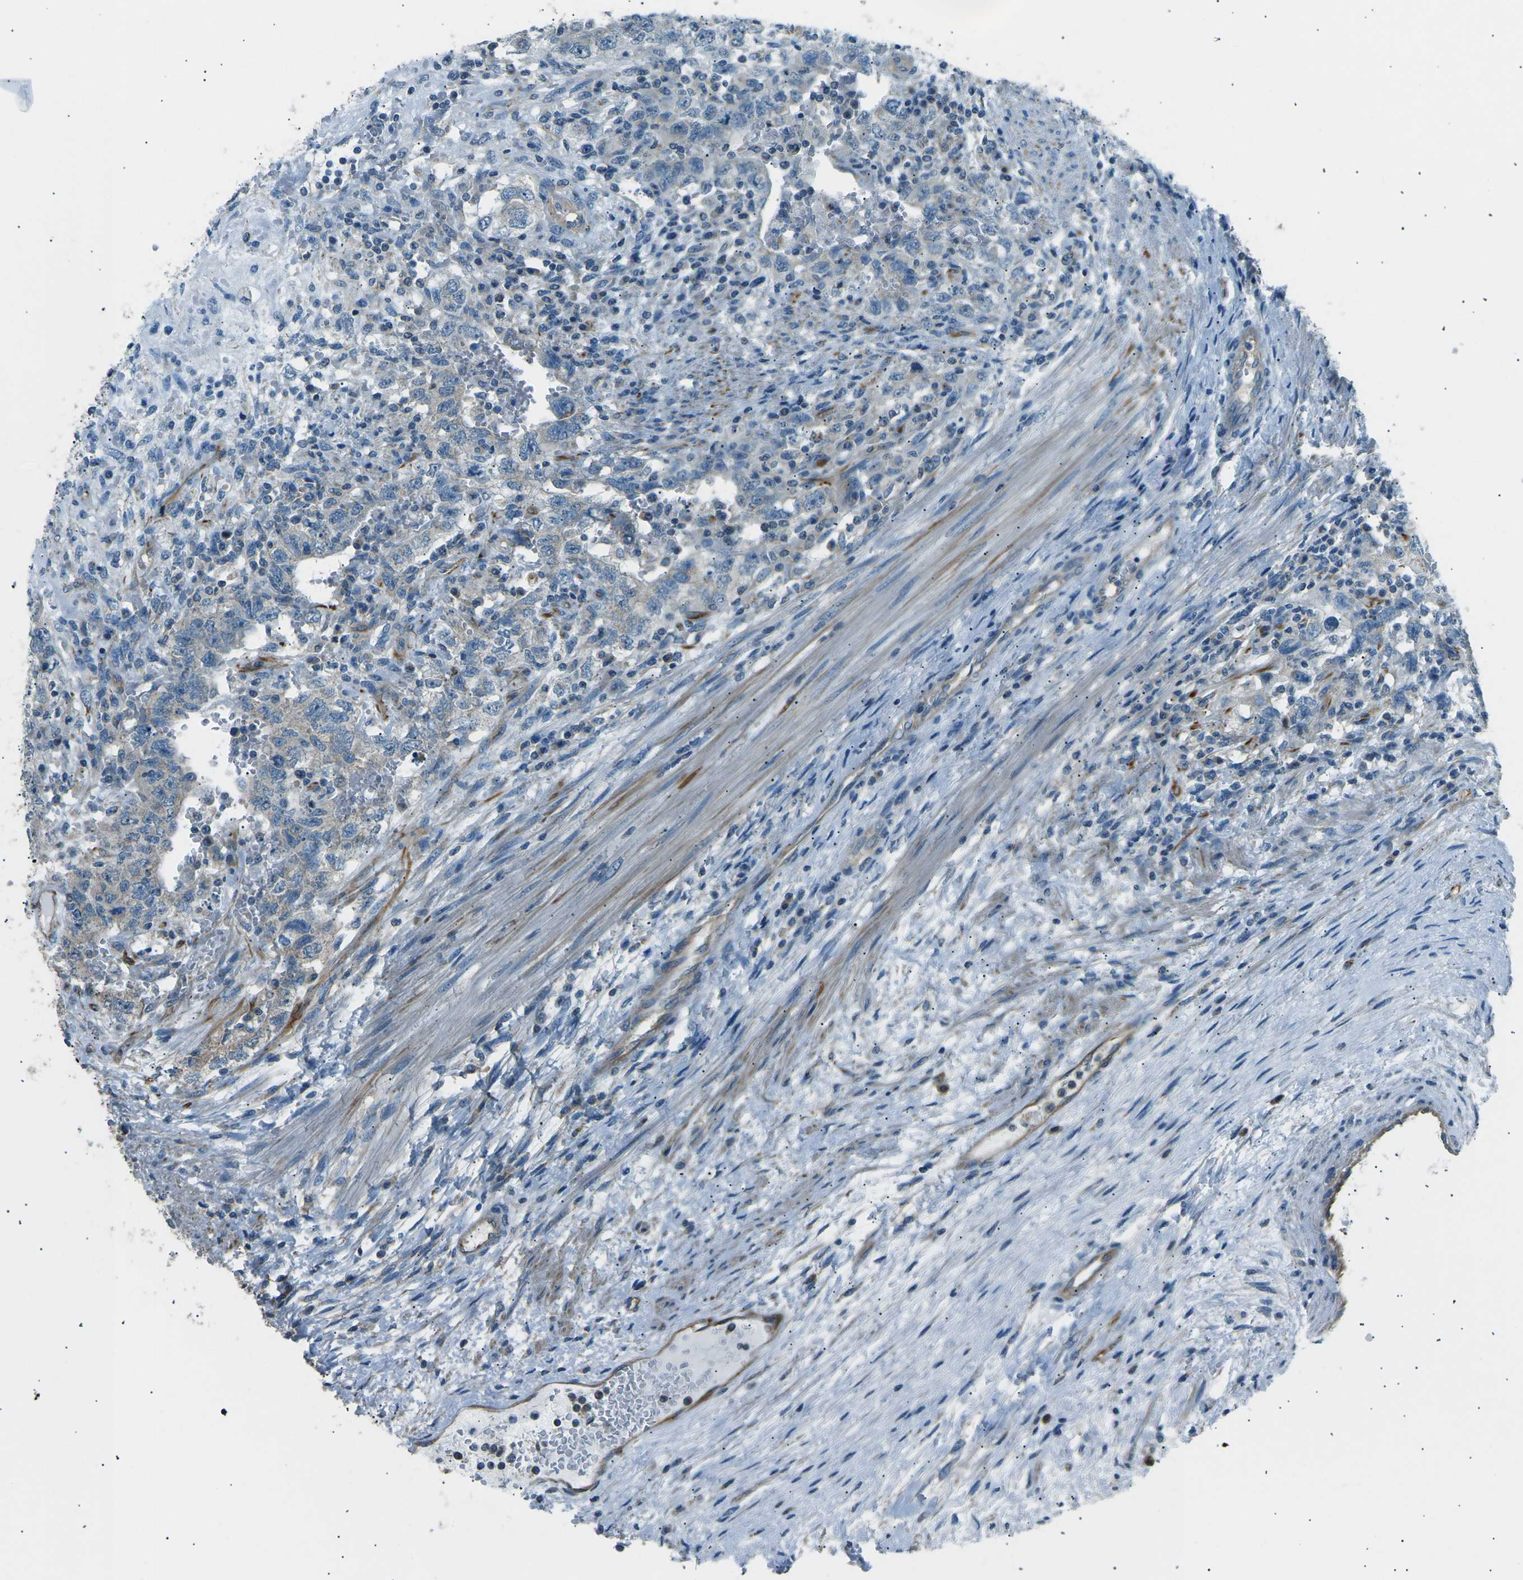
{"staining": {"intensity": "weak", "quantity": "<25%", "location": "cytoplasmic/membranous"}, "tissue": "testis cancer", "cell_type": "Tumor cells", "image_type": "cancer", "snomed": [{"axis": "morphology", "description": "Carcinoma, Embryonal, NOS"}, {"axis": "topography", "description": "Testis"}], "caption": "This is an immunohistochemistry image of human testis embryonal carcinoma. There is no expression in tumor cells.", "gene": "SLK", "patient": {"sex": "male", "age": 26}}